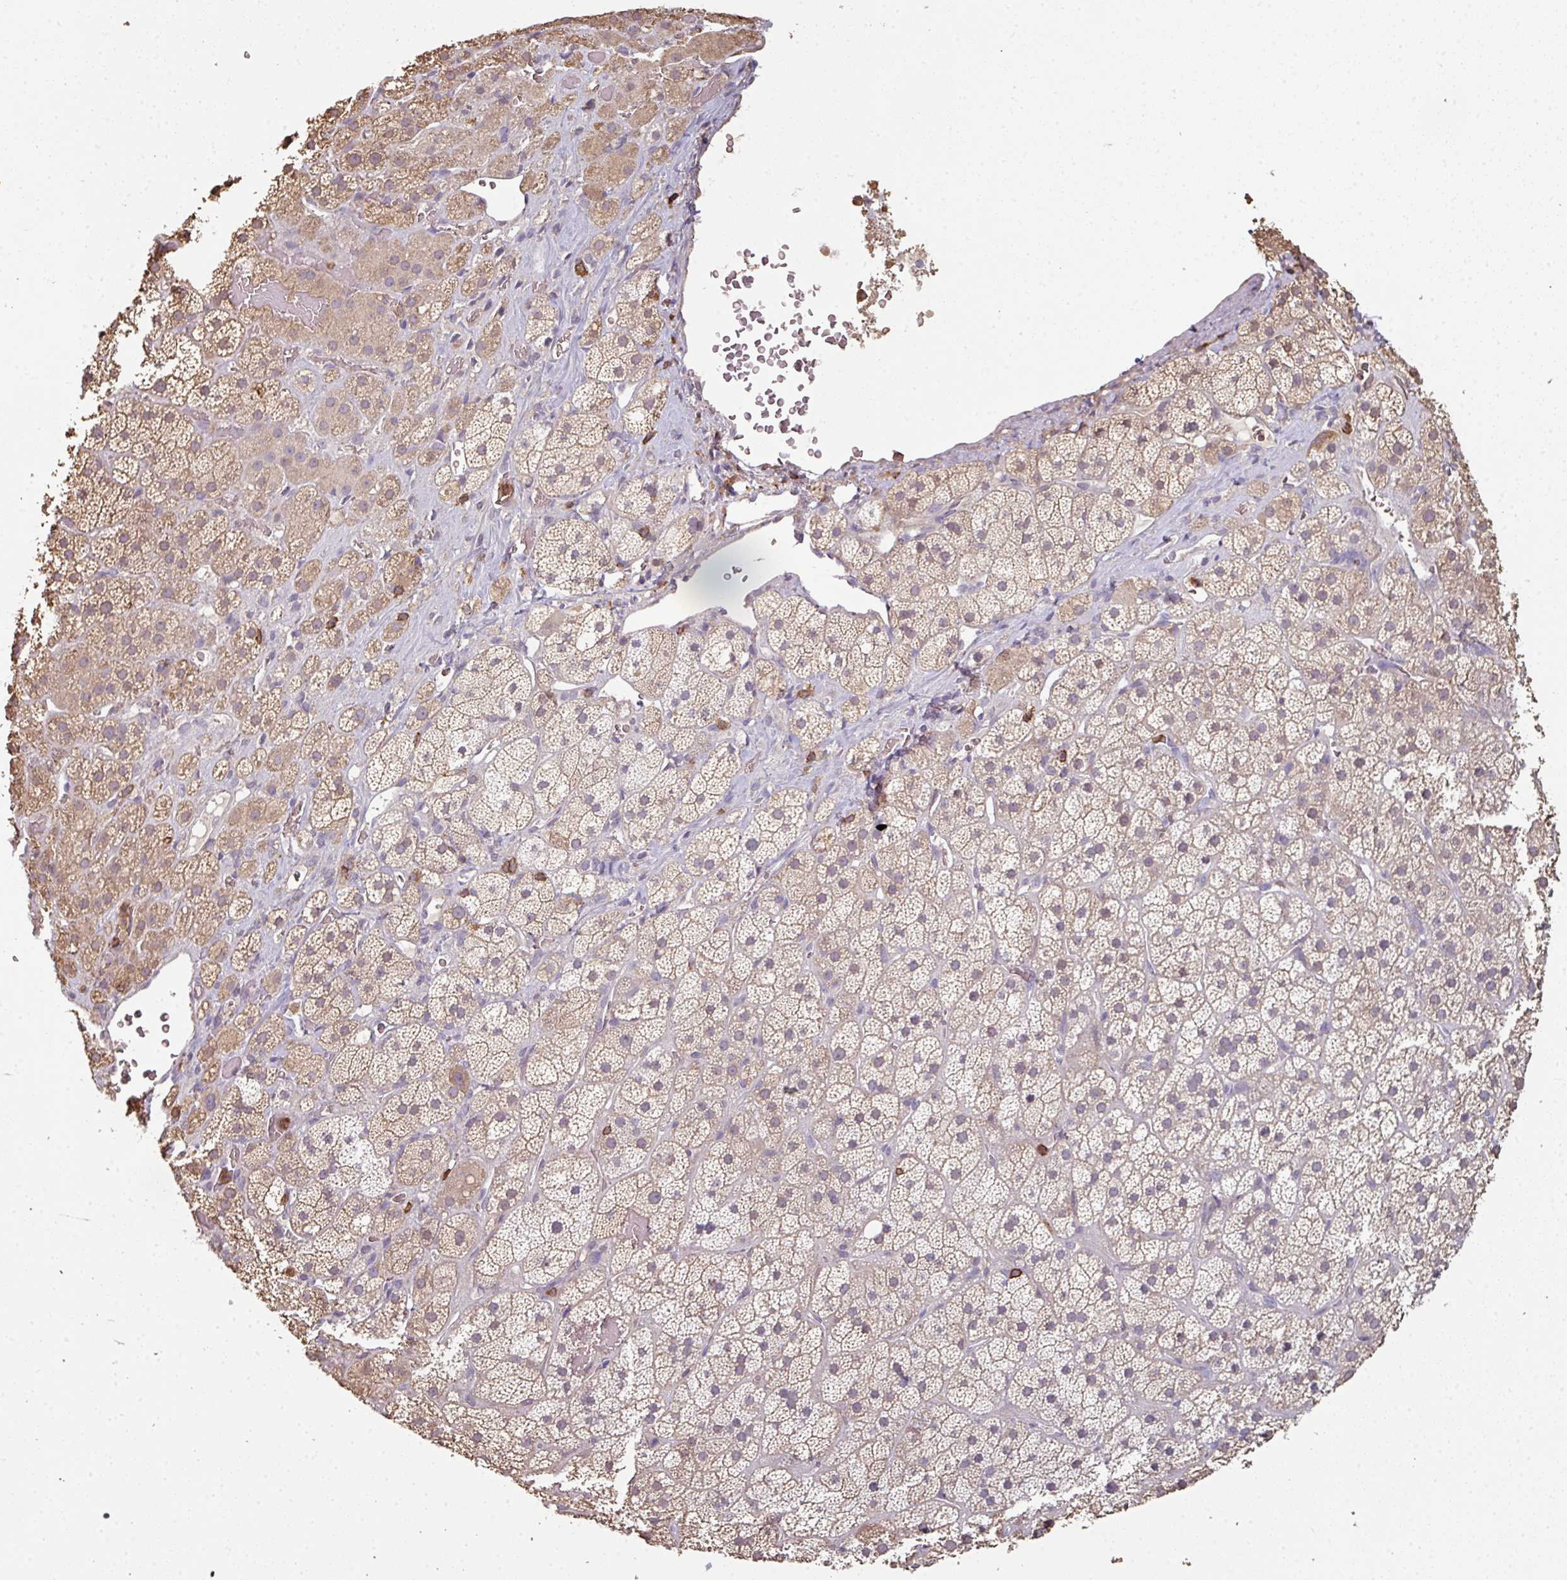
{"staining": {"intensity": "weak", "quantity": ">75%", "location": "cytoplasmic/membranous"}, "tissue": "adrenal gland", "cell_type": "Glandular cells", "image_type": "normal", "snomed": [{"axis": "morphology", "description": "Normal tissue, NOS"}, {"axis": "topography", "description": "Adrenal gland"}], "caption": "The immunohistochemical stain shows weak cytoplasmic/membranous positivity in glandular cells of unremarkable adrenal gland. Immunohistochemistry stains the protein in brown and the nuclei are stained blue.", "gene": "OLFML2B", "patient": {"sex": "male", "age": 57}}